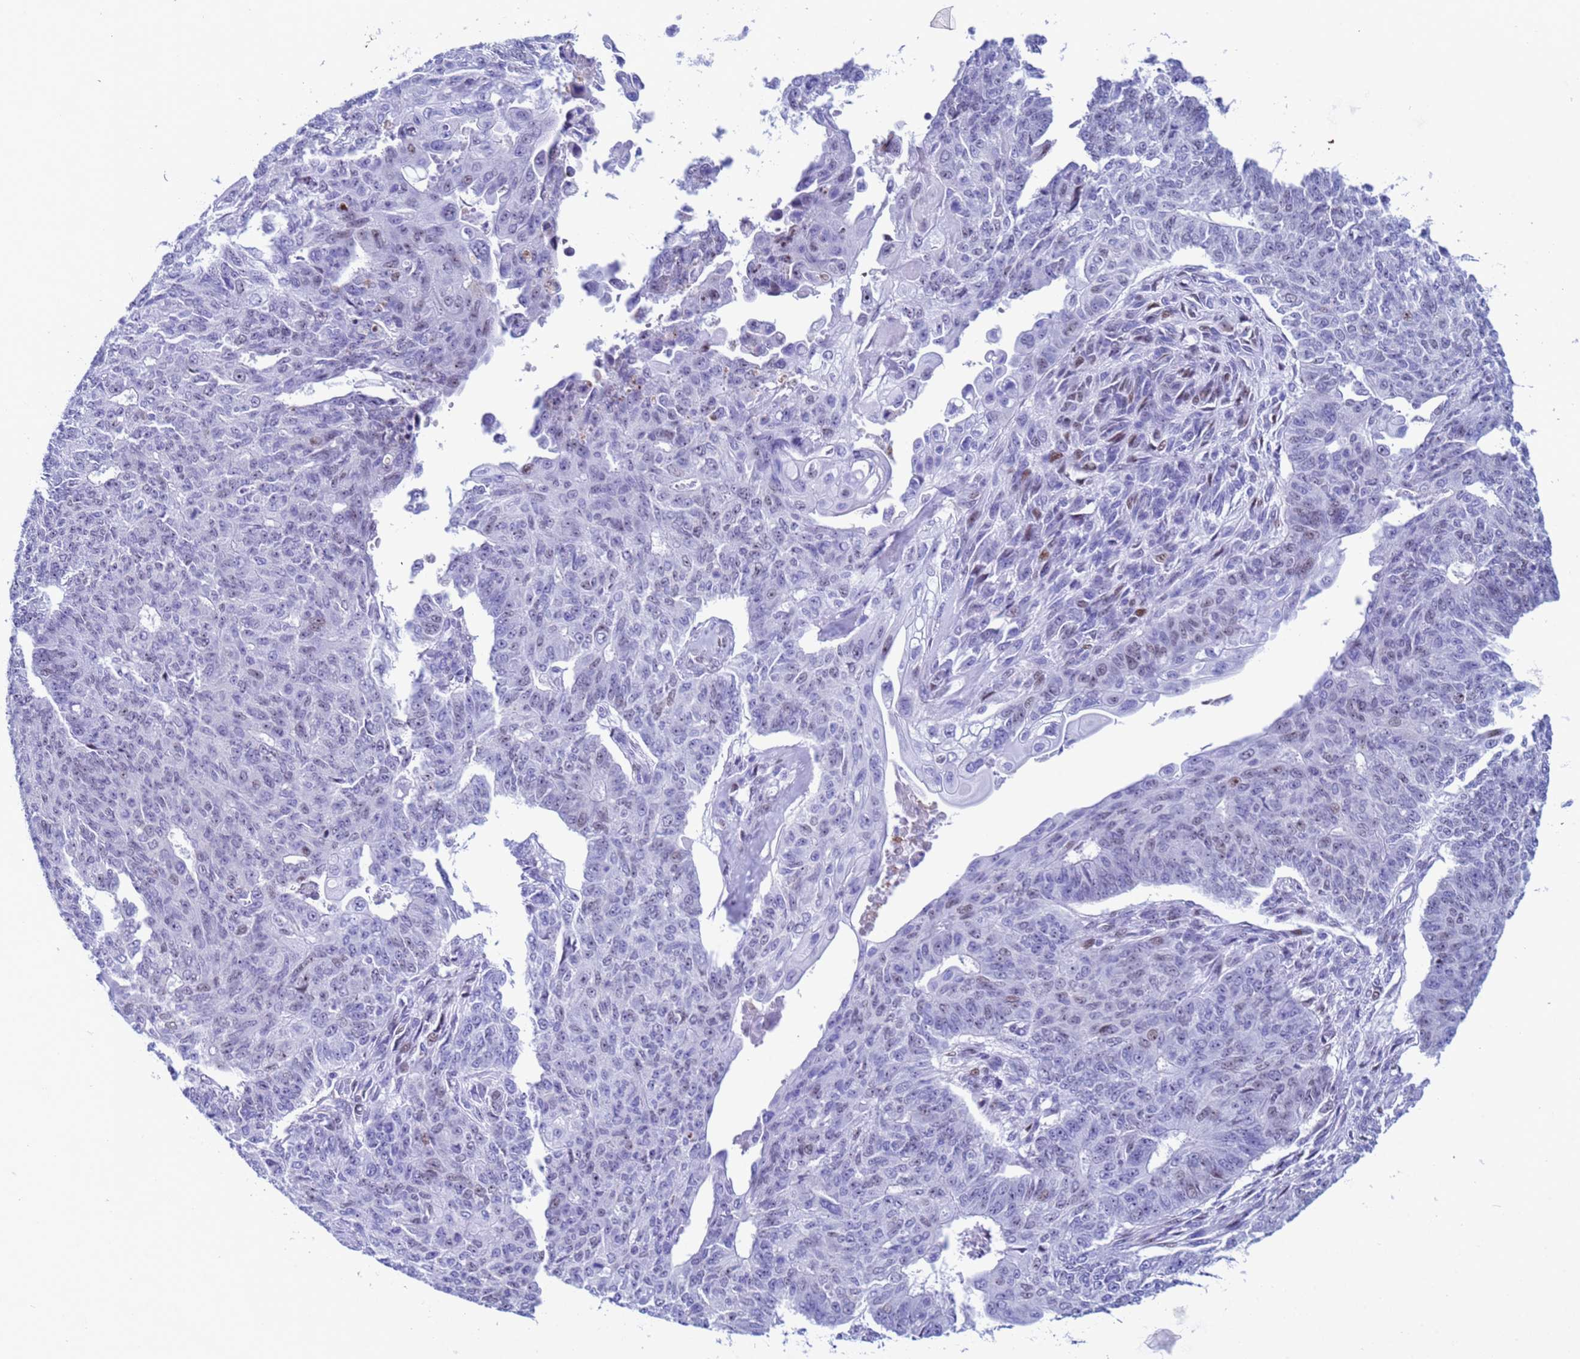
{"staining": {"intensity": "negative", "quantity": "none", "location": "none"}, "tissue": "endometrial cancer", "cell_type": "Tumor cells", "image_type": "cancer", "snomed": [{"axis": "morphology", "description": "Adenocarcinoma, NOS"}, {"axis": "topography", "description": "Endometrium"}], "caption": "The immunohistochemistry (IHC) image has no significant staining in tumor cells of endometrial cancer tissue. (Brightfield microscopy of DAB immunohistochemistry at high magnification).", "gene": "POP5", "patient": {"sex": "female", "age": 32}}